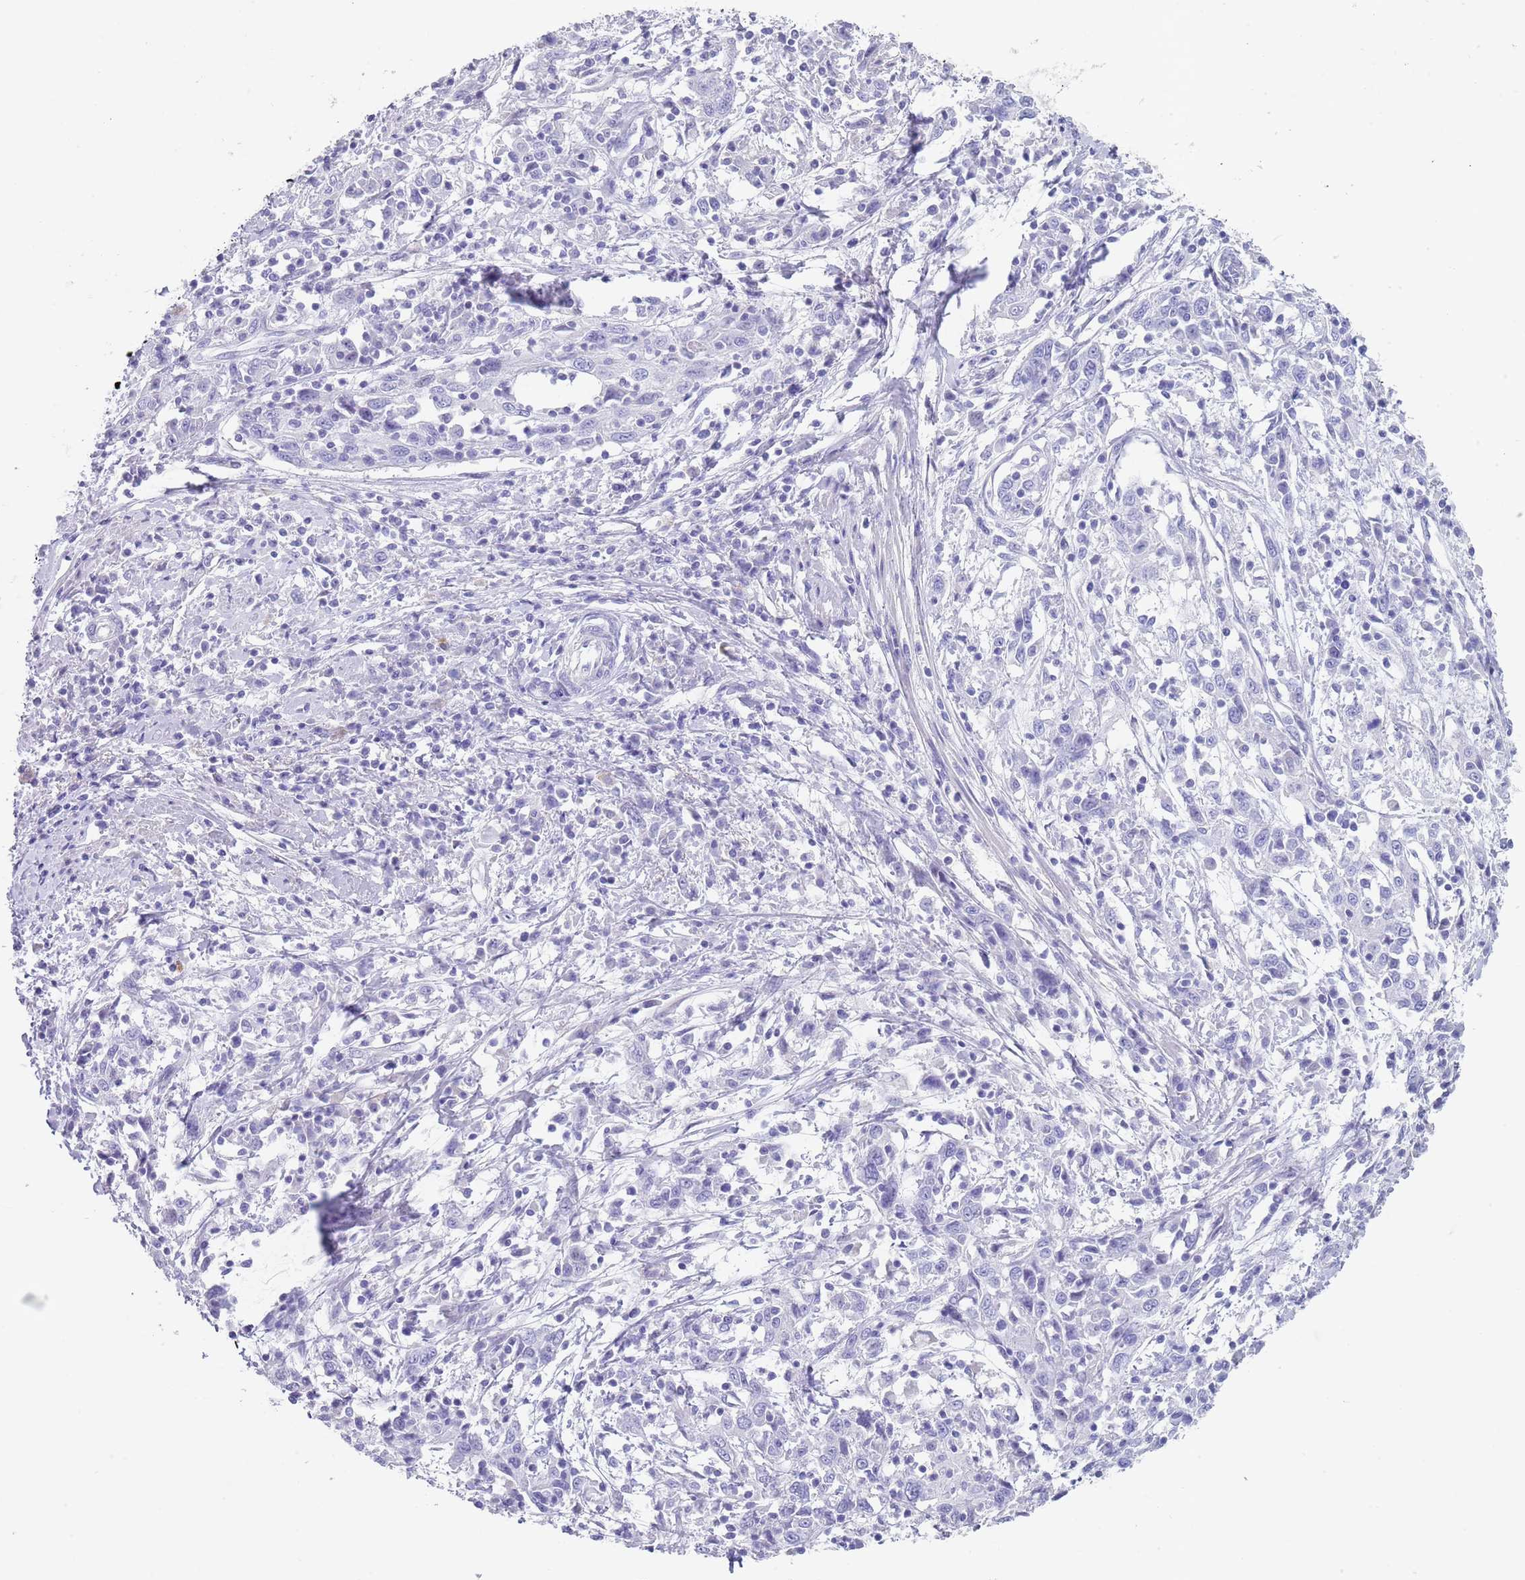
{"staining": {"intensity": "negative", "quantity": "none", "location": "none"}, "tissue": "cervical cancer", "cell_type": "Tumor cells", "image_type": "cancer", "snomed": [{"axis": "morphology", "description": "Squamous cell carcinoma, NOS"}, {"axis": "topography", "description": "Cervix"}], "caption": "Immunohistochemistry of squamous cell carcinoma (cervical) displays no expression in tumor cells.", "gene": "CPXM2", "patient": {"sex": "female", "age": 46}}